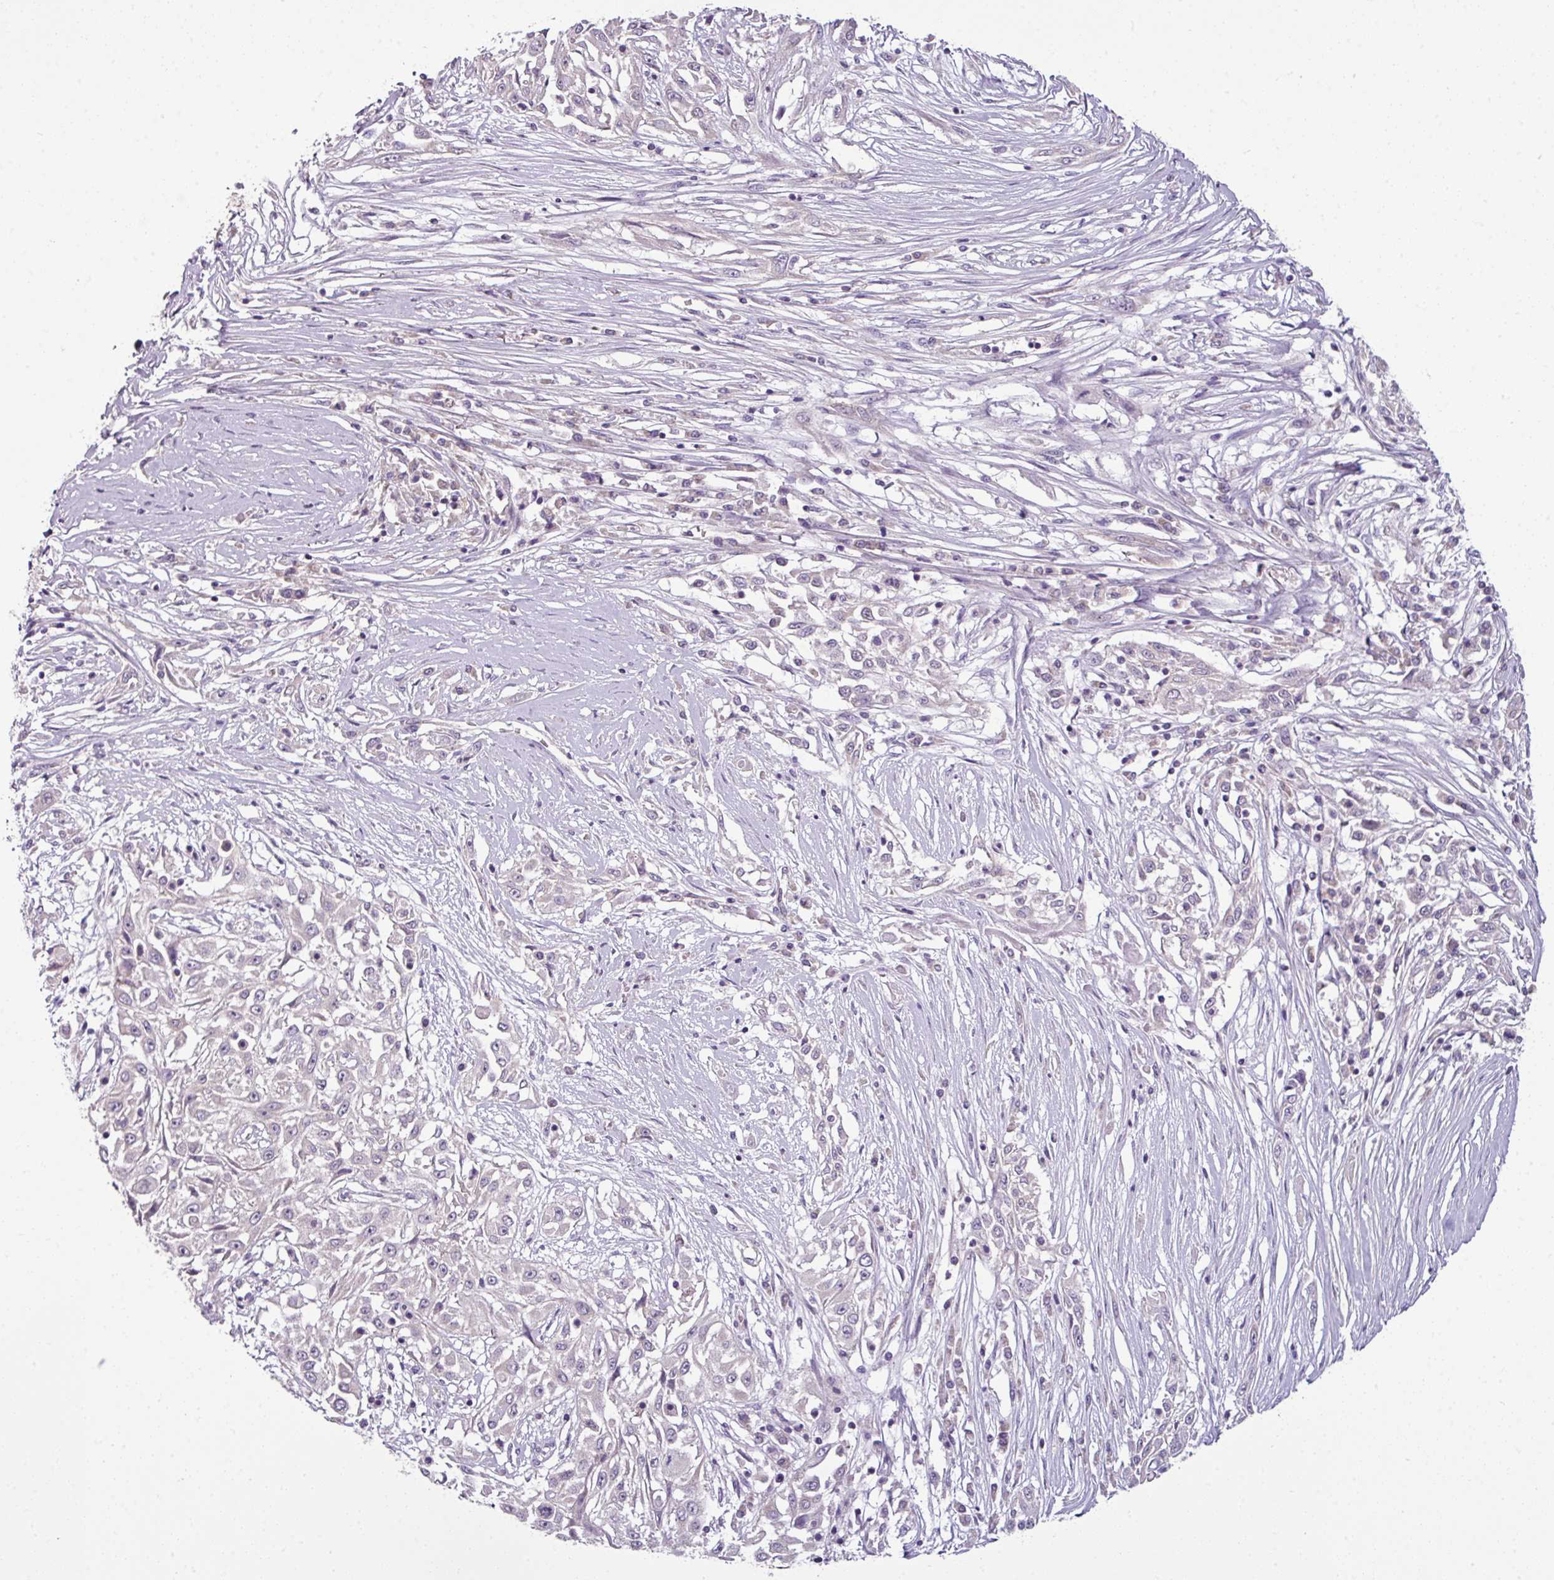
{"staining": {"intensity": "negative", "quantity": "none", "location": "none"}, "tissue": "skin cancer", "cell_type": "Tumor cells", "image_type": "cancer", "snomed": [{"axis": "morphology", "description": "Squamous cell carcinoma, NOS"}, {"axis": "morphology", "description": "Squamous cell carcinoma, metastatic, NOS"}, {"axis": "topography", "description": "Skin"}, {"axis": "topography", "description": "Lymph node"}], "caption": "An immunohistochemistry (IHC) image of skin cancer (squamous cell carcinoma) is shown. There is no staining in tumor cells of skin cancer (squamous cell carcinoma).", "gene": "DERPC", "patient": {"sex": "male", "age": 75}}